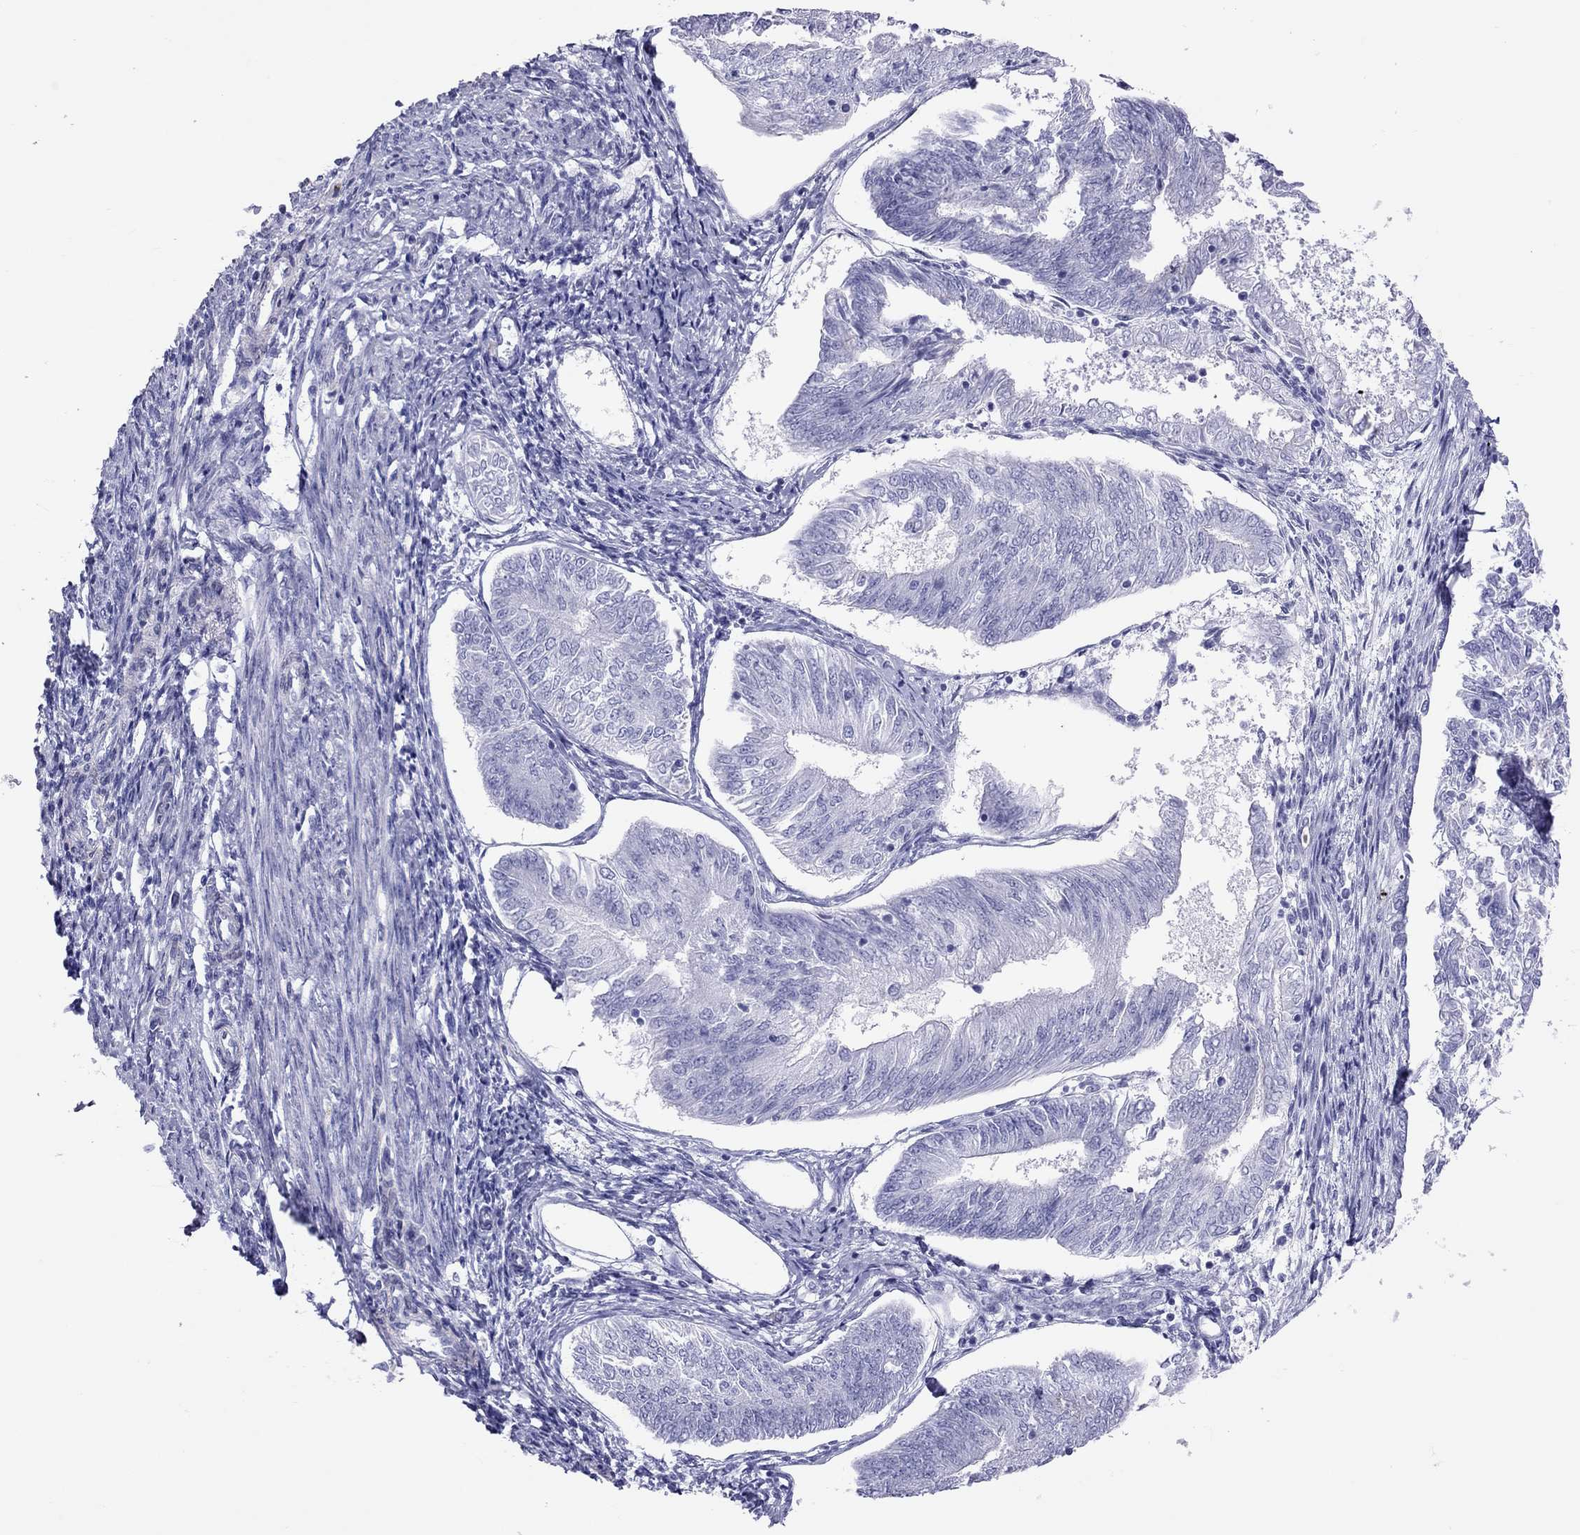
{"staining": {"intensity": "negative", "quantity": "none", "location": "none"}, "tissue": "endometrial cancer", "cell_type": "Tumor cells", "image_type": "cancer", "snomed": [{"axis": "morphology", "description": "Adenocarcinoma, NOS"}, {"axis": "topography", "description": "Endometrium"}], "caption": "DAB (3,3'-diaminobenzidine) immunohistochemical staining of human endometrial cancer (adenocarcinoma) displays no significant expression in tumor cells. Nuclei are stained in blue.", "gene": "STAG3", "patient": {"sex": "female", "age": 58}}